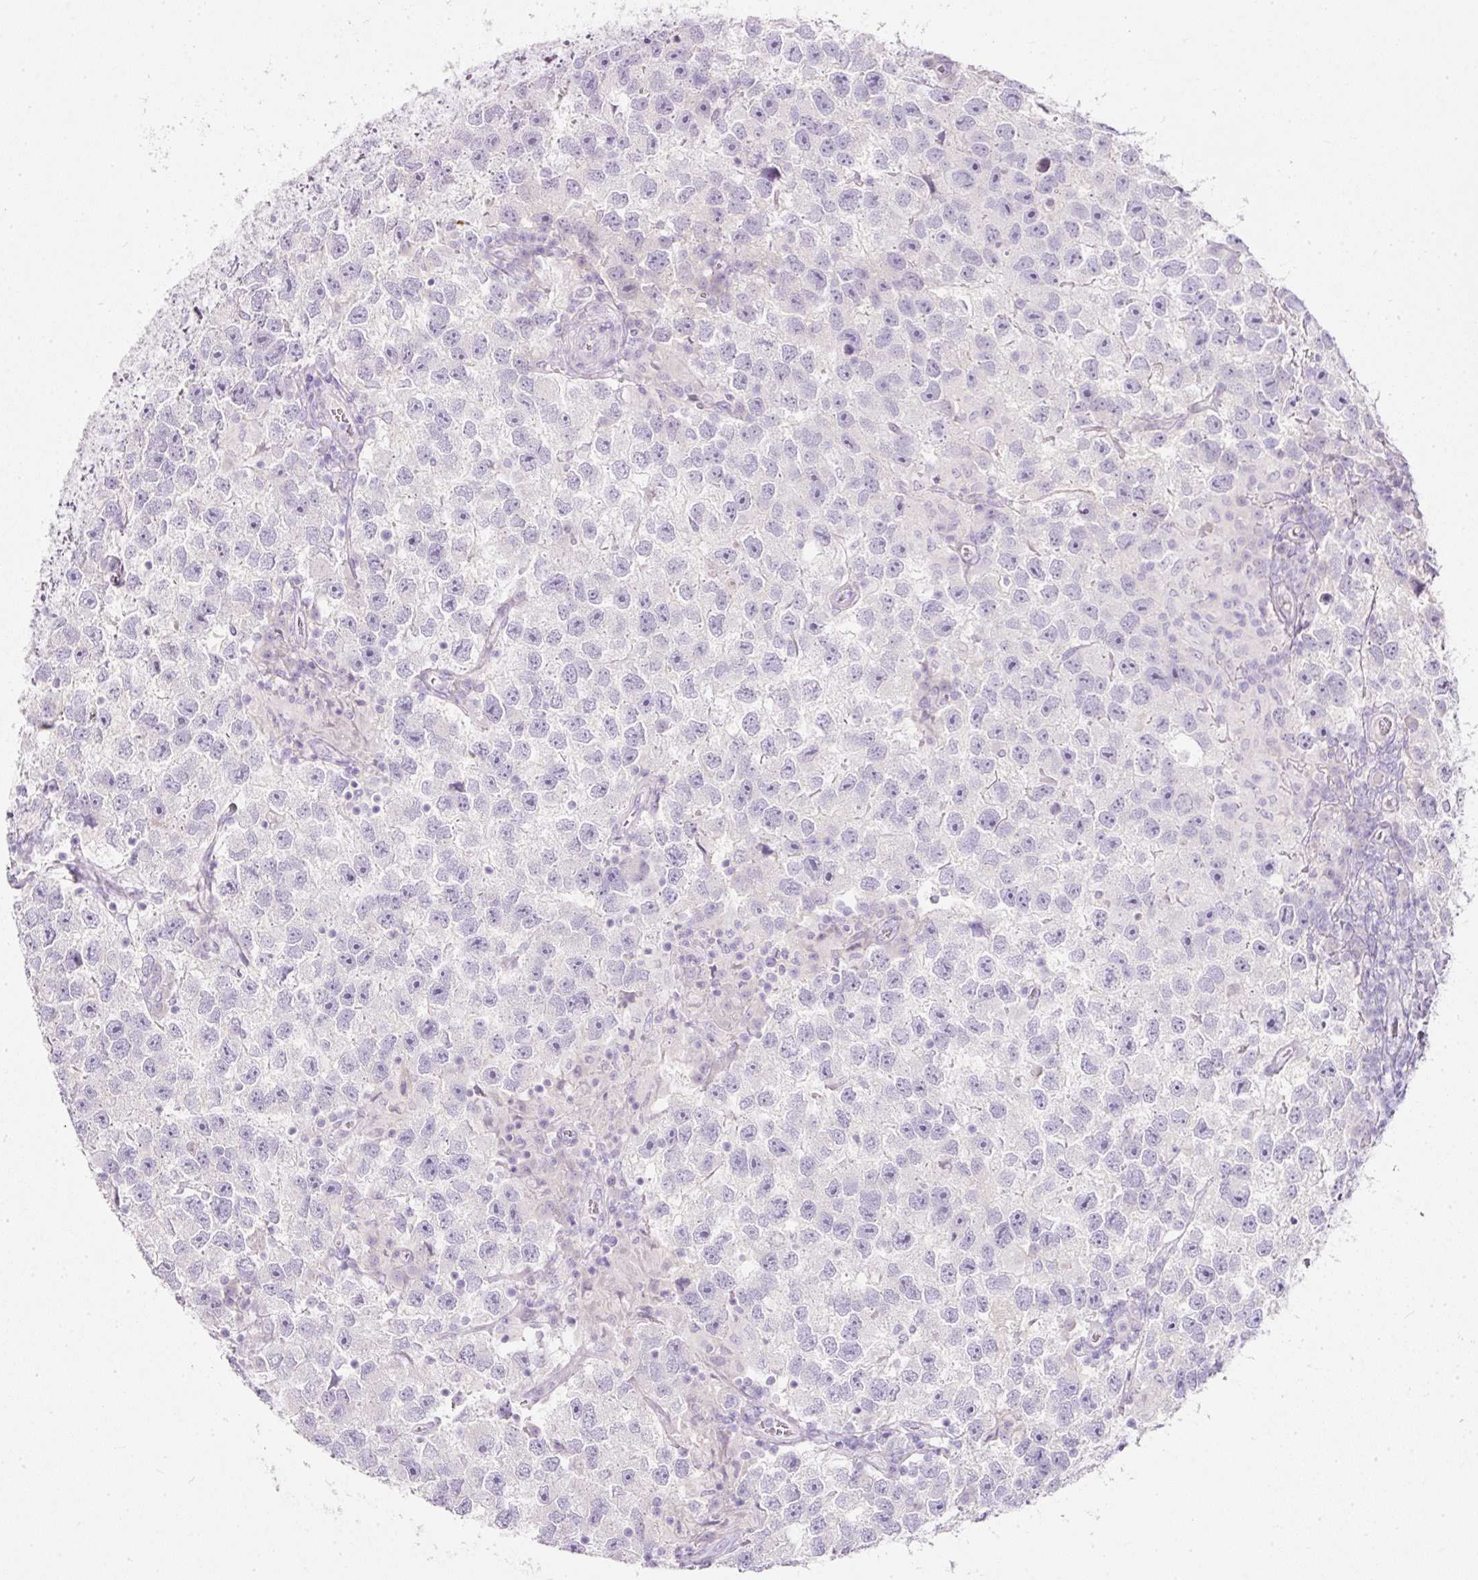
{"staining": {"intensity": "negative", "quantity": "none", "location": "none"}, "tissue": "testis cancer", "cell_type": "Tumor cells", "image_type": "cancer", "snomed": [{"axis": "morphology", "description": "Seminoma, NOS"}, {"axis": "topography", "description": "Testis"}], "caption": "An immunohistochemistry photomicrograph of testis cancer (seminoma) is shown. There is no staining in tumor cells of testis cancer (seminoma).", "gene": "SLC2A2", "patient": {"sex": "male", "age": 26}}